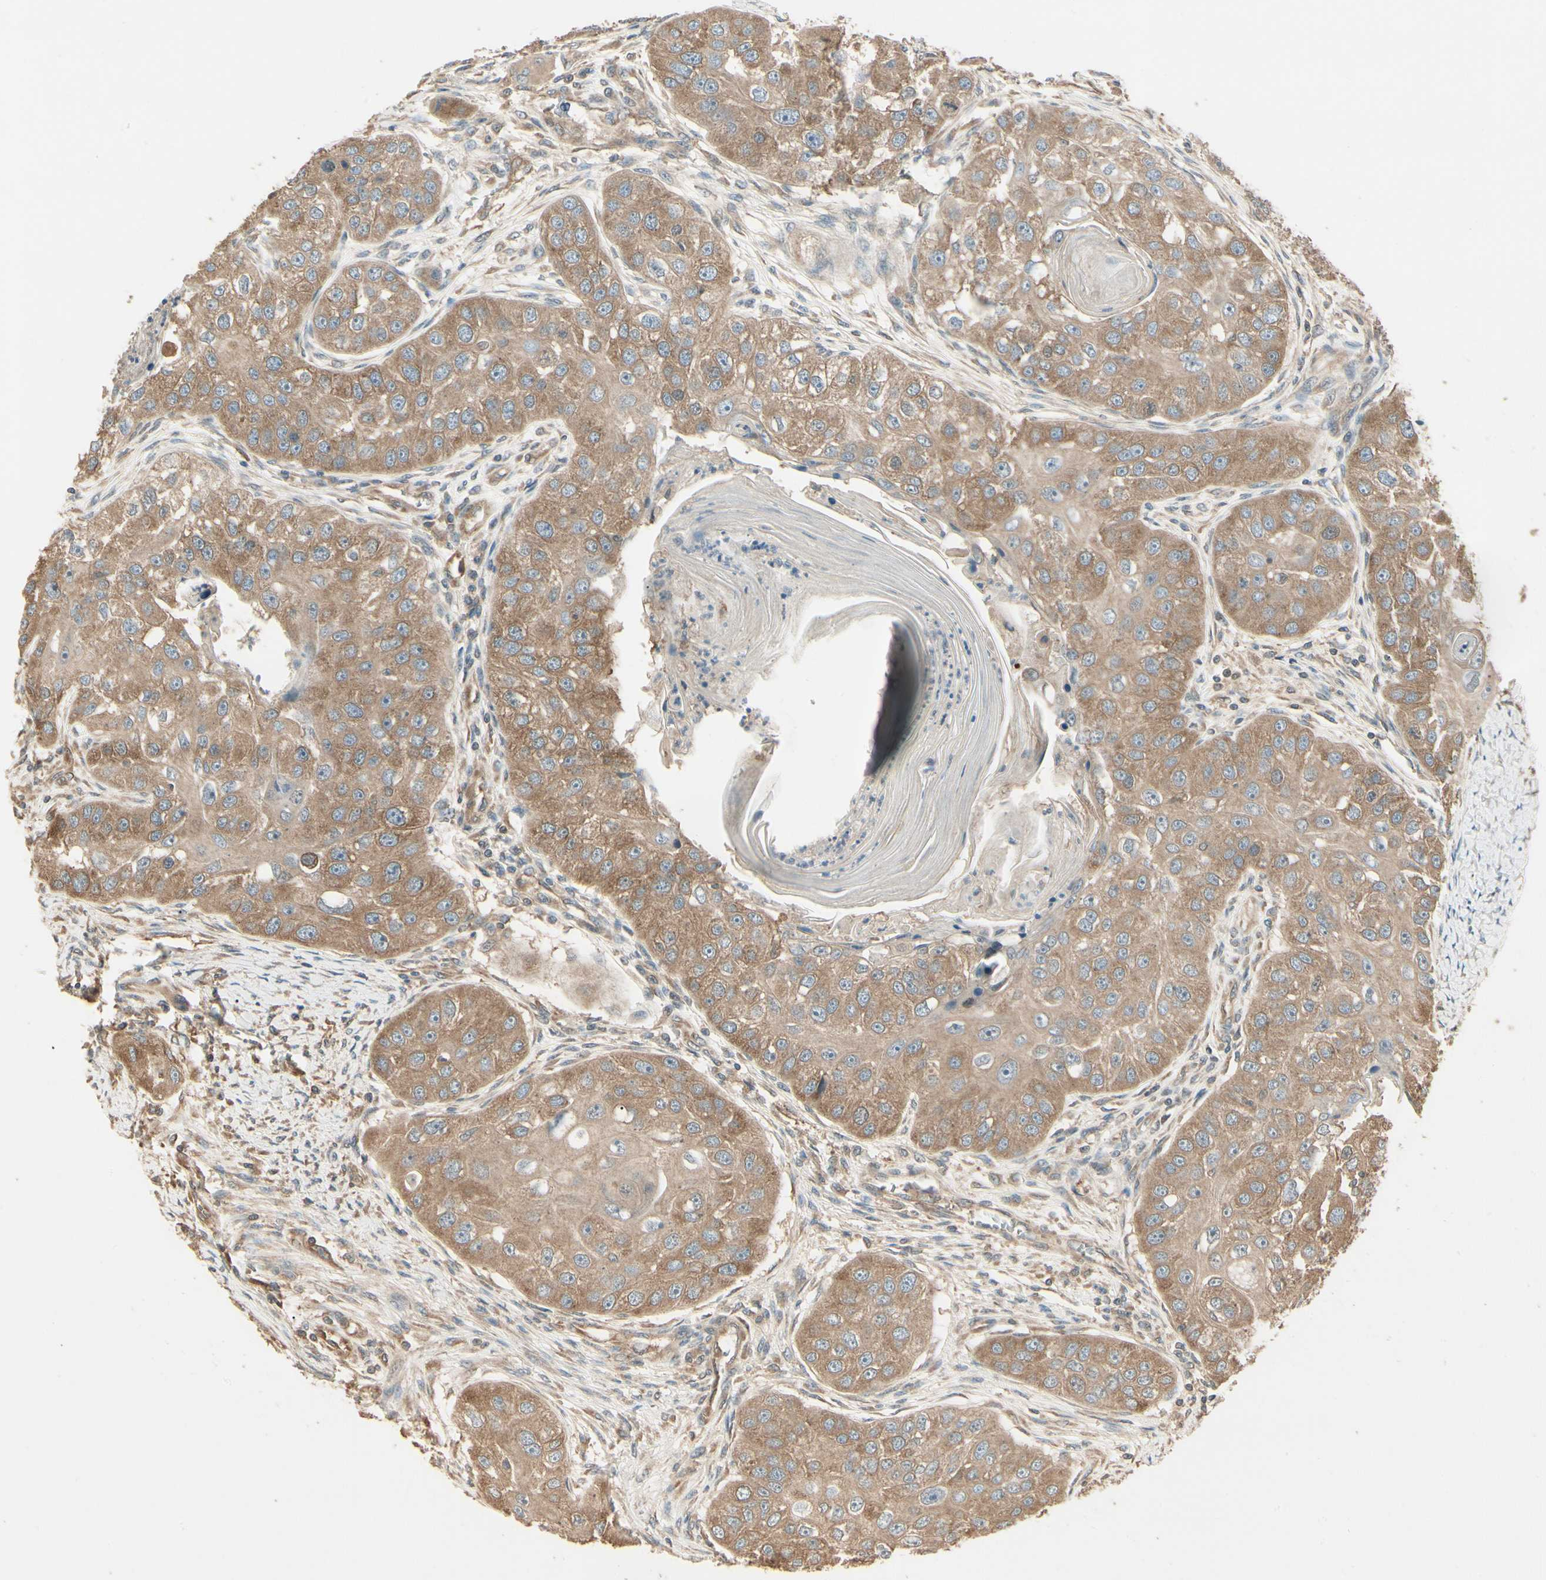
{"staining": {"intensity": "moderate", "quantity": ">75%", "location": "cytoplasmic/membranous"}, "tissue": "head and neck cancer", "cell_type": "Tumor cells", "image_type": "cancer", "snomed": [{"axis": "morphology", "description": "Normal tissue, NOS"}, {"axis": "morphology", "description": "Squamous cell carcinoma, NOS"}, {"axis": "topography", "description": "Skeletal muscle"}, {"axis": "topography", "description": "Head-Neck"}], "caption": "Protein analysis of squamous cell carcinoma (head and neck) tissue exhibits moderate cytoplasmic/membranous expression in about >75% of tumor cells. The staining was performed using DAB (3,3'-diaminobenzidine) to visualize the protein expression in brown, while the nuclei were stained in blue with hematoxylin (Magnification: 20x).", "gene": "CCT7", "patient": {"sex": "male", "age": 51}}